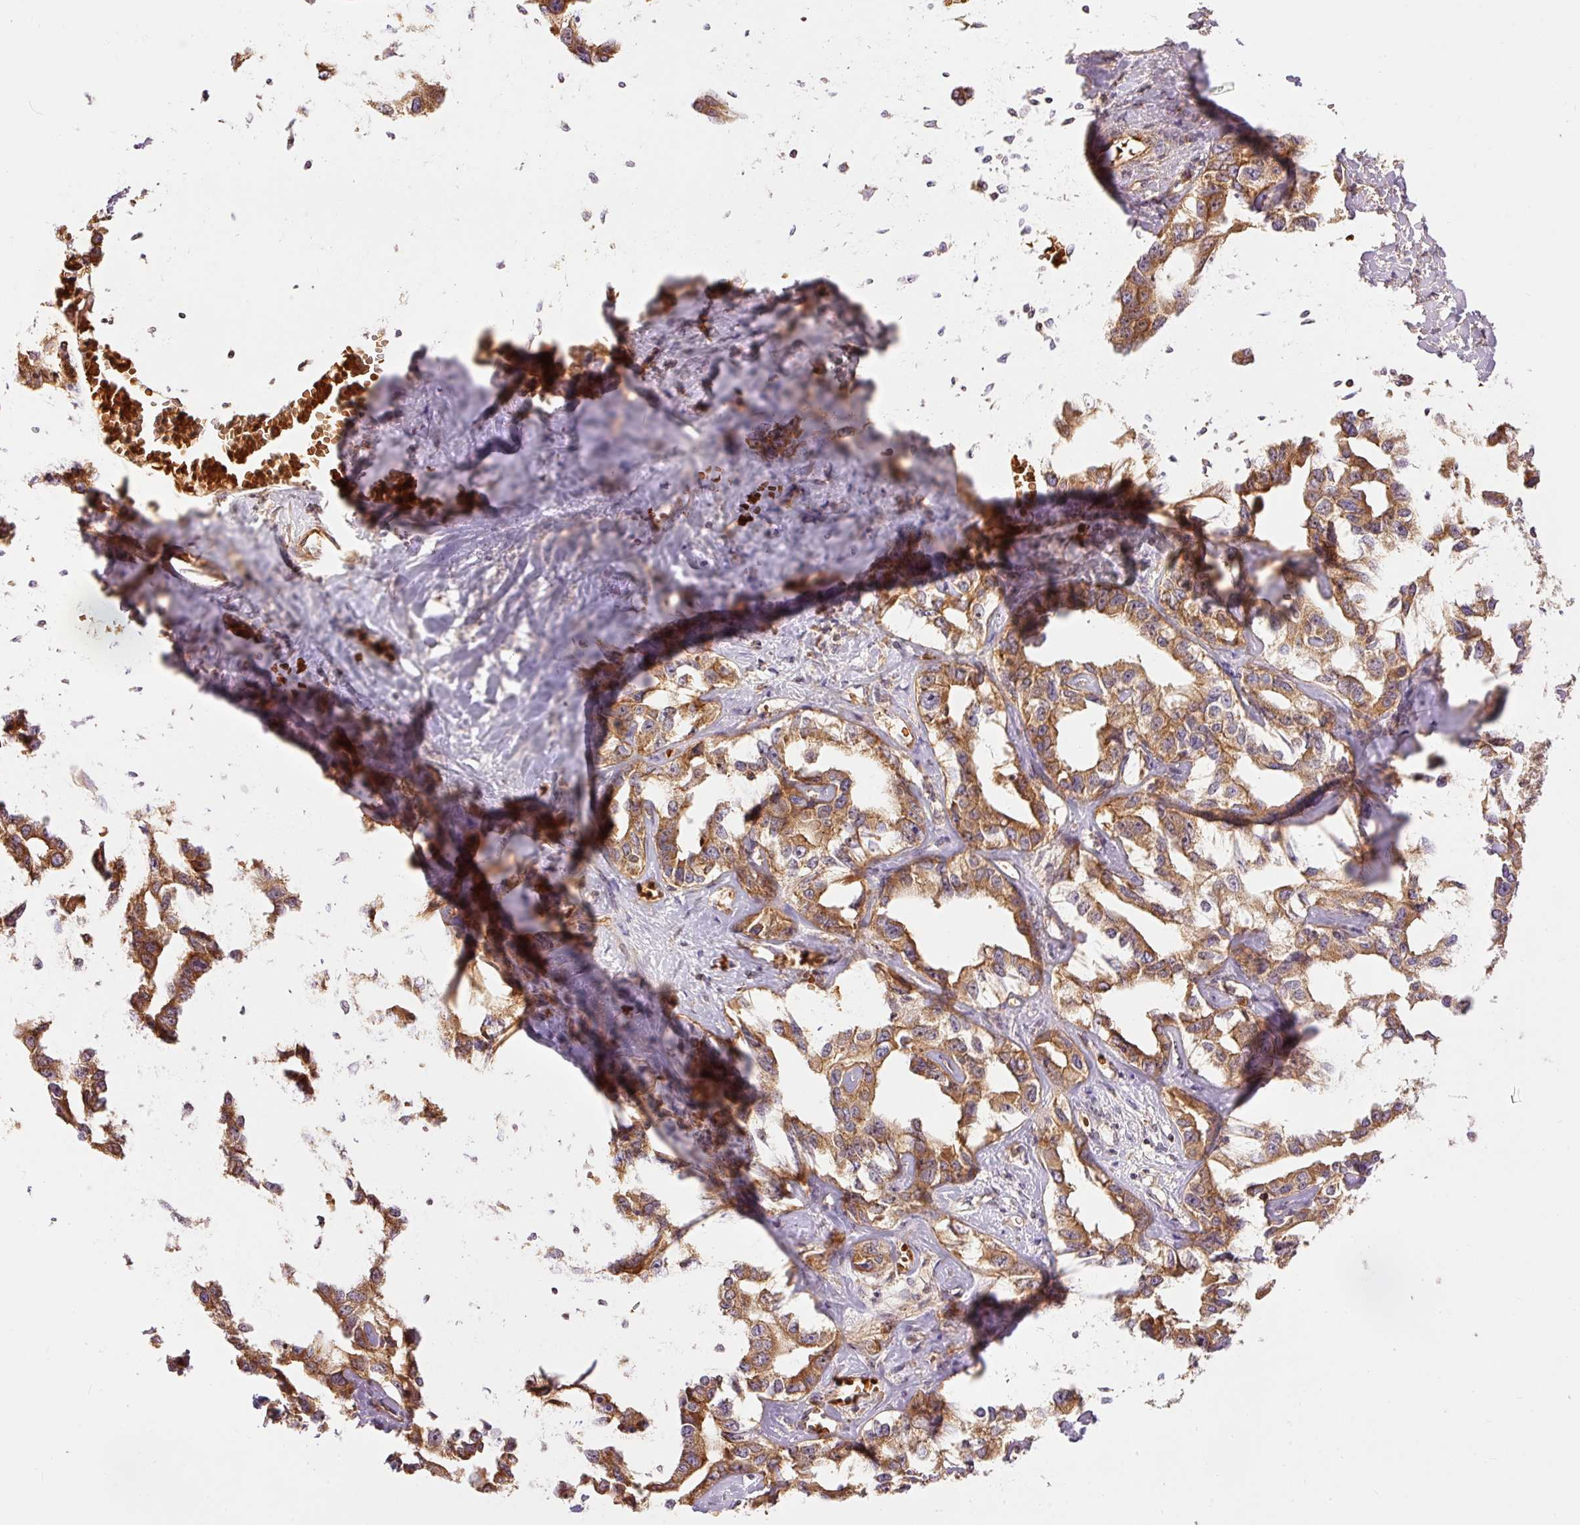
{"staining": {"intensity": "moderate", "quantity": ">75%", "location": "cytoplasmic/membranous"}, "tissue": "liver cancer", "cell_type": "Tumor cells", "image_type": "cancer", "snomed": [{"axis": "morphology", "description": "Cholangiocarcinoma"}, {"axis": "topography", "description": "Liver"}], "caption": "The photomicrograph displays immunohistochemical staining of liver cholangiocarcinoma. There is moderate cytoplasmic/membranous staining is present in about >75% of tumor cells. (DAB IHC, brown staining for protein, blue staining for nuclei).", "gene": "ADCY4", "patient": {"sex": "male", "age": 59}}